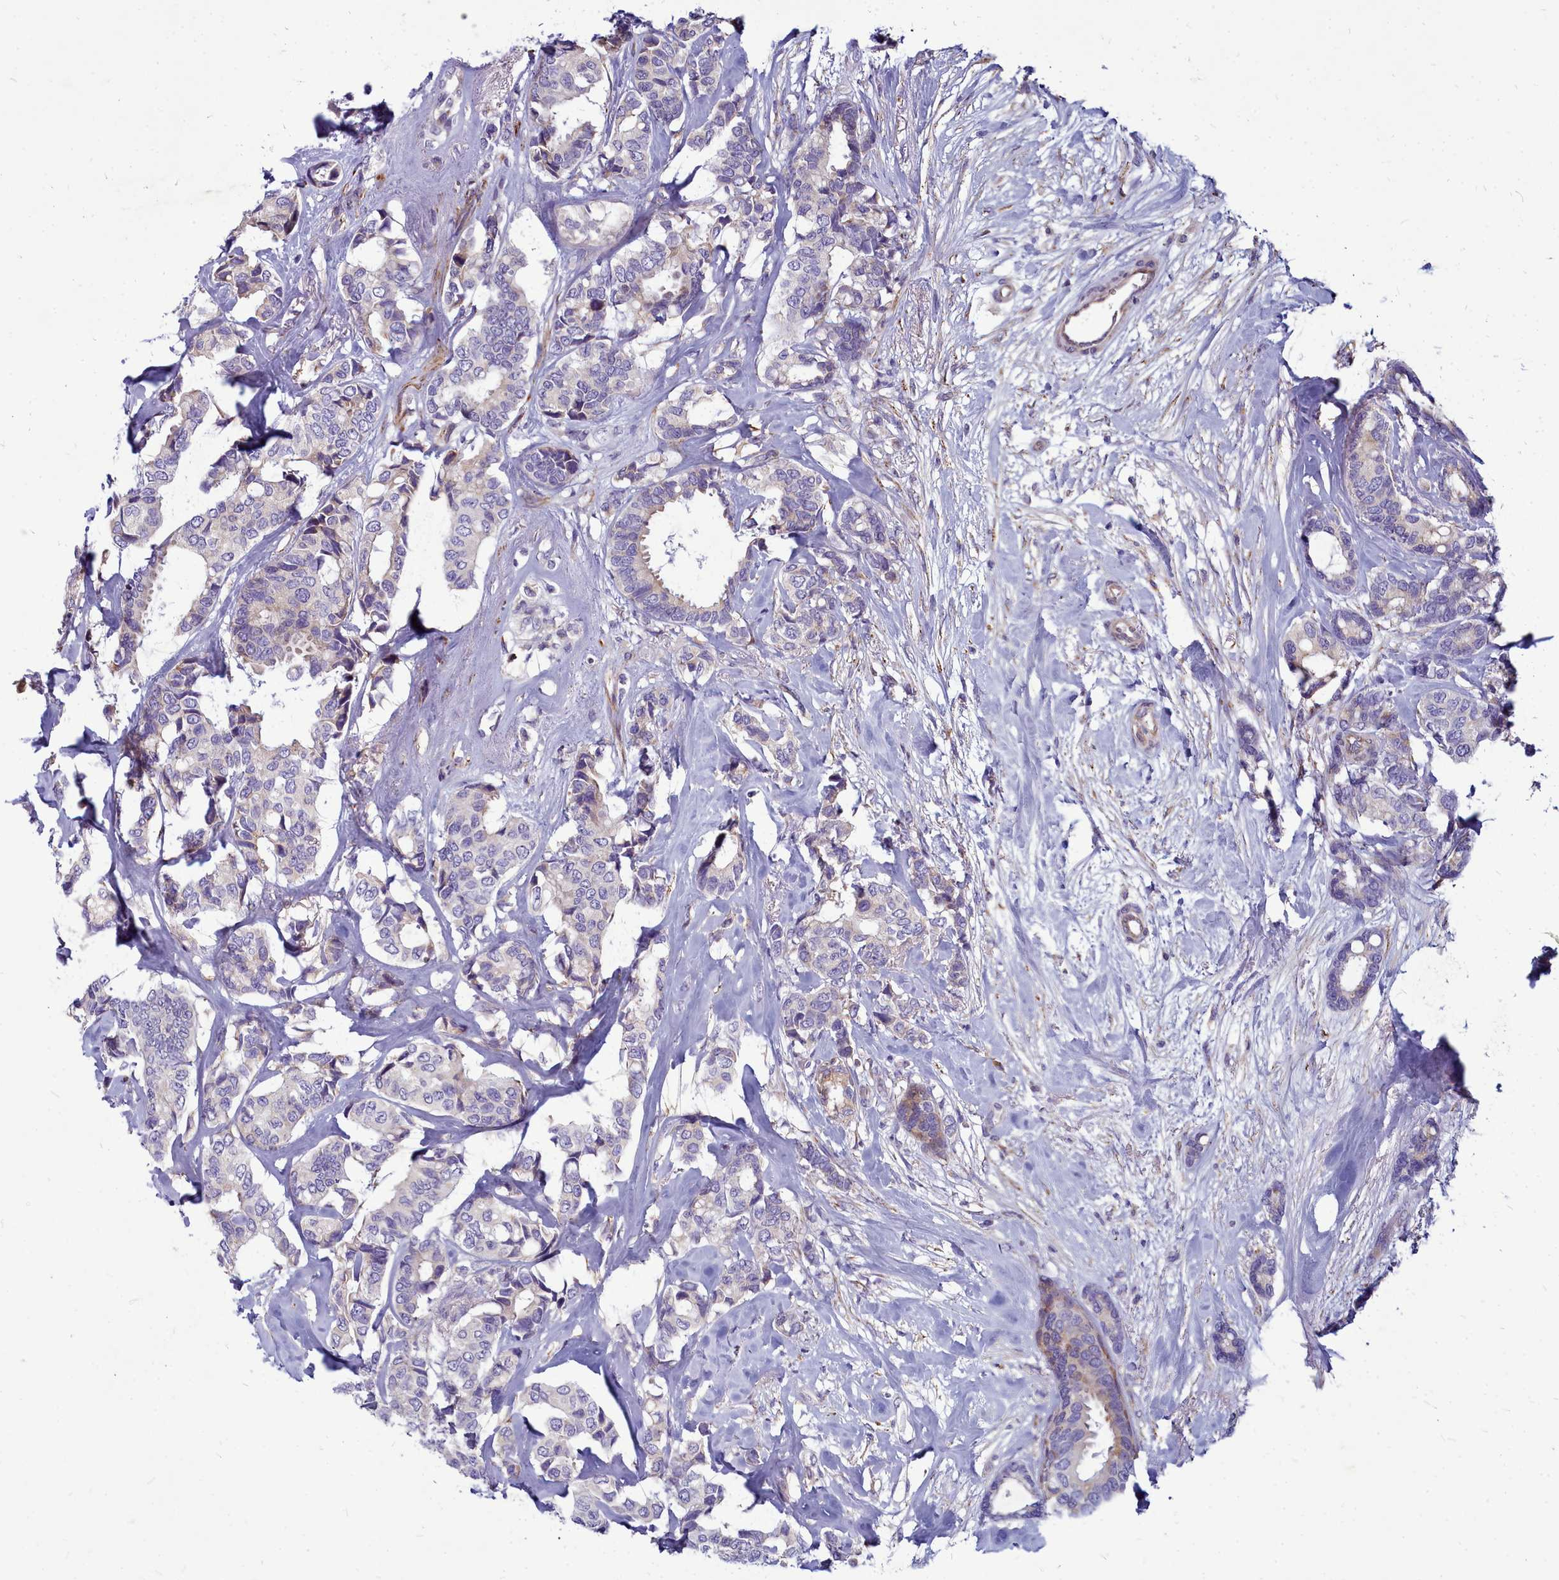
{"staining": {"intensity": "weak", "quantity": "<25%", "location": "cytoplasmic/membranous"}, "tissue": "breast cancer", "cell_type": "Tumor cells", "image_type": "cancer", "snomed": [{"axis": "morphology", "description": "Duct carcinoma"}, {"axis": "topography", "description": "Breast"}], "caption": "Immunohistochemical staining of human intraductal carcinoma (breast) reveals no significant expression in tumor cells.", "gene": "SMPD4", "patient": {"sex": "female", "age": 87}}